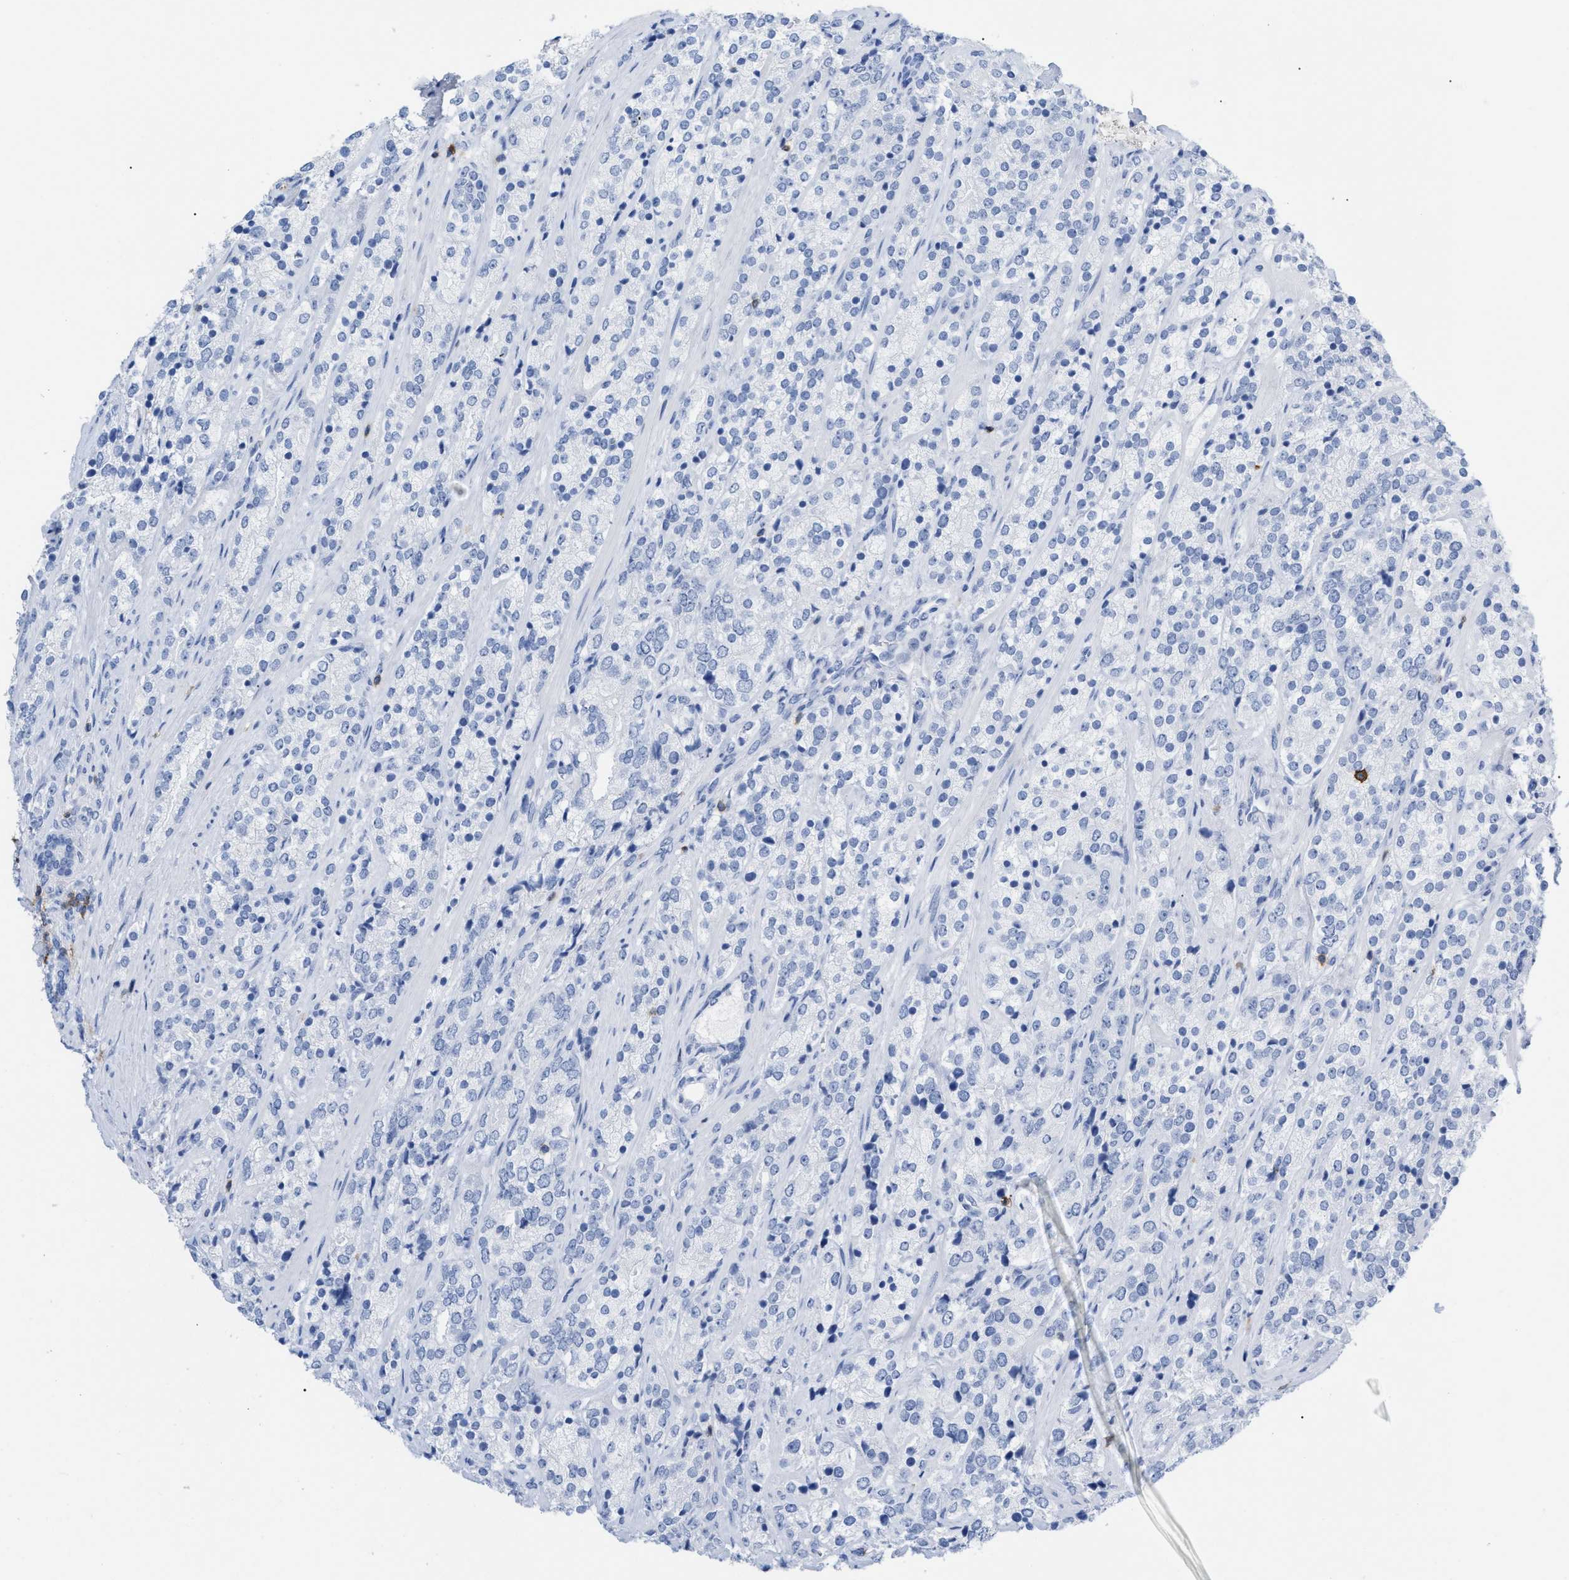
{"staining": {"intensity": "negative", "quantity": "none", "location": "none"}, "tissue": "prostate cancer", "cell_type": "Tumor cells", "image_type": "cancer", "snomed": [{"axis": "morphology", "description": "Adenocarcinoma, High grade"}, {"axis": "topography", "description": "Prostate"}], "caption": "This is a image of IHC staining of adenocarcinoma (high-grade) (prostate), which shows no staining in tumor cells.", "gene": "CD5", "patient": {"sex": "male", "age": 71}}